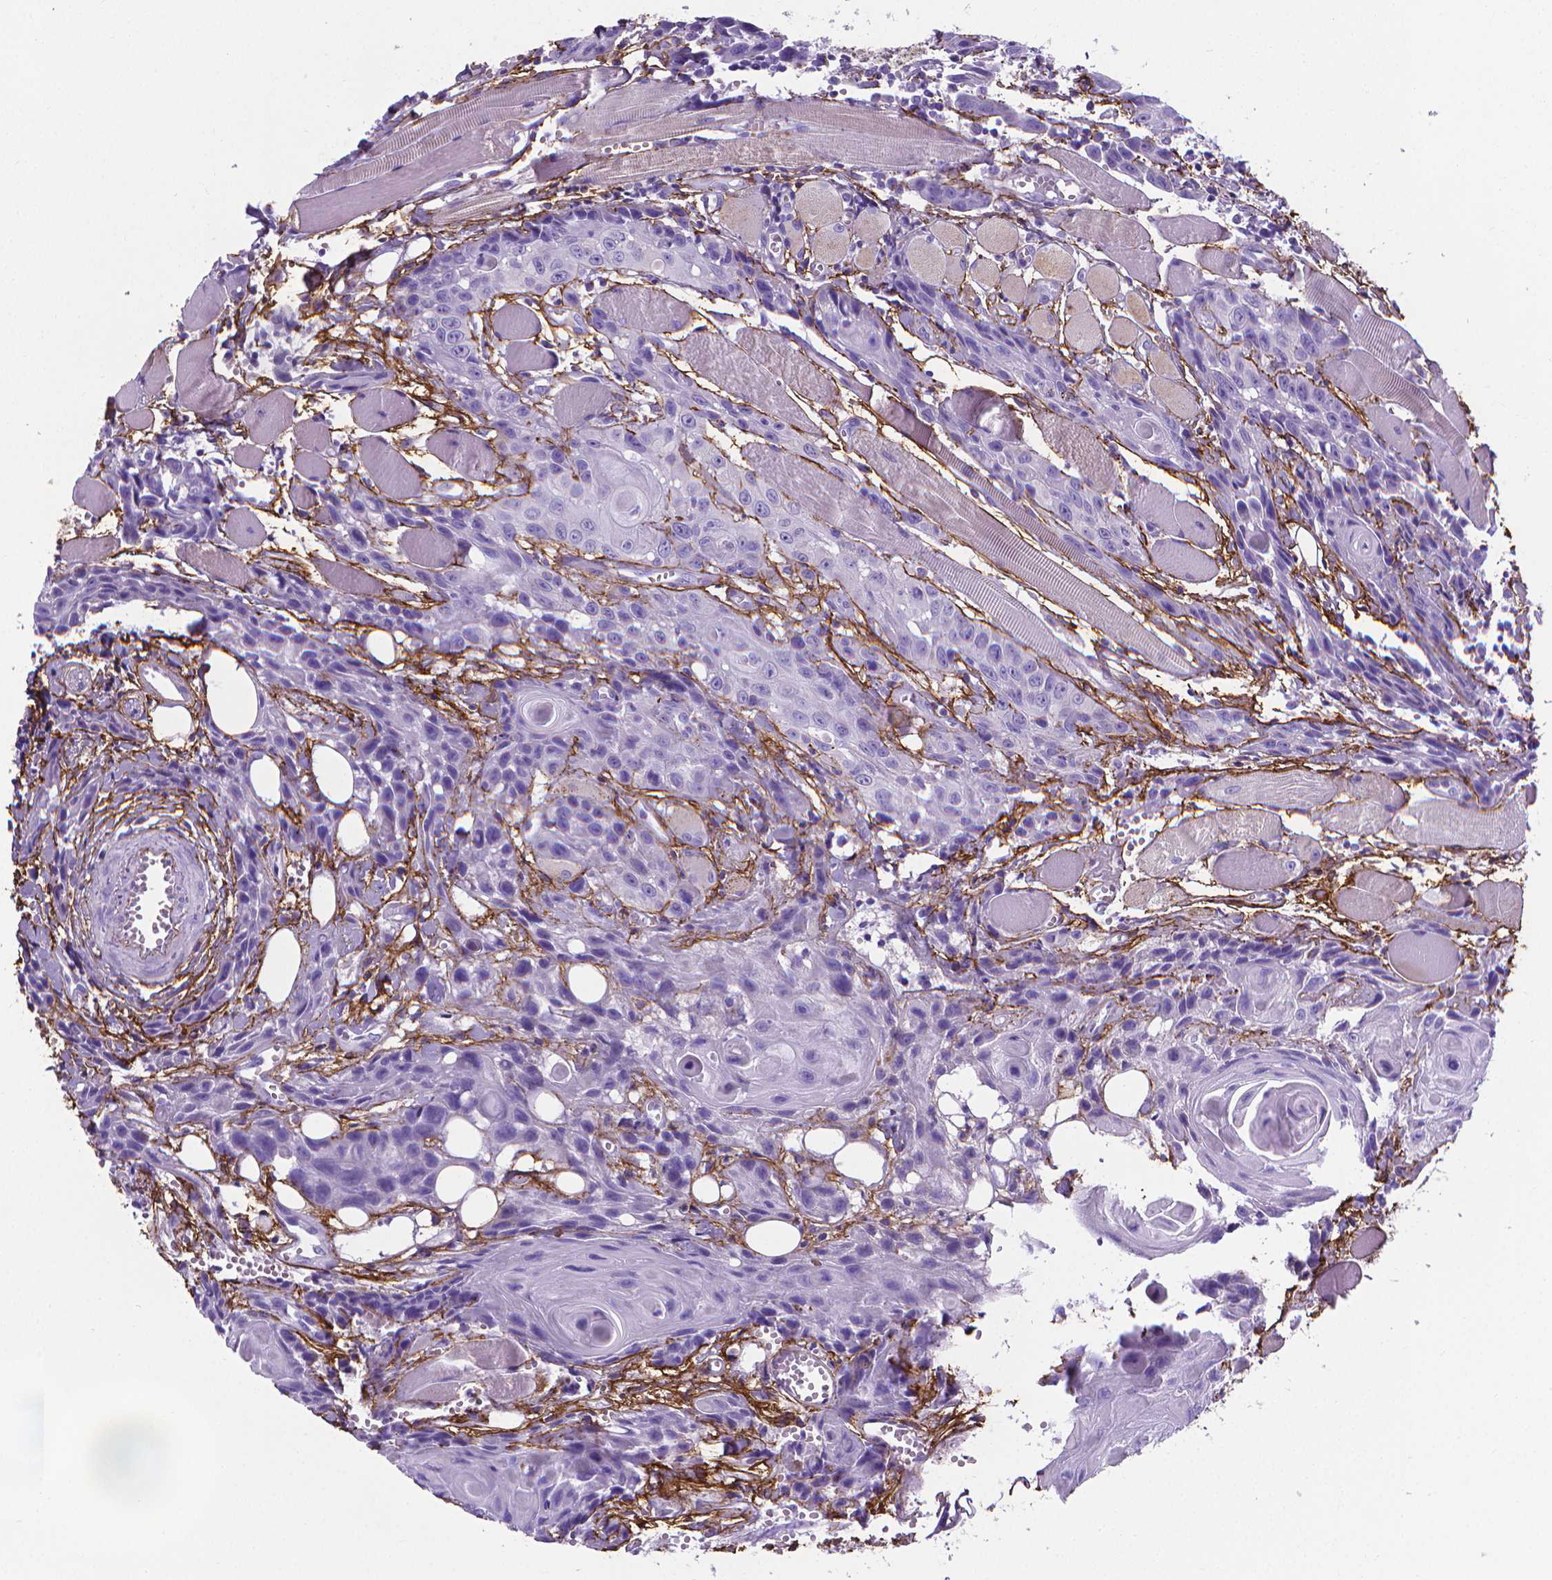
{"staining": {"intensity": "negative", "quantity": "none", "location": "none"}, "tissue": "head and neck cancer", "cell_type": "Tumor cells", "image_type": "cancer", "snomed": [{"axis": "morphology", "description": "Squamous cell carcinoma, NOS"}, {"axis": "topography", "description": "Oral tissue"}, {"axis": "topography", "description": "Head-Neck"}], "caption": "An IHC histopathology image of squamous cell carcinoma (head and neck) is shown. There is no staining in tumor cells of squamous cell carcinoma (head and neck).", "gene": "MFAP2", "patient": {"sex": "male", "age": 58}}